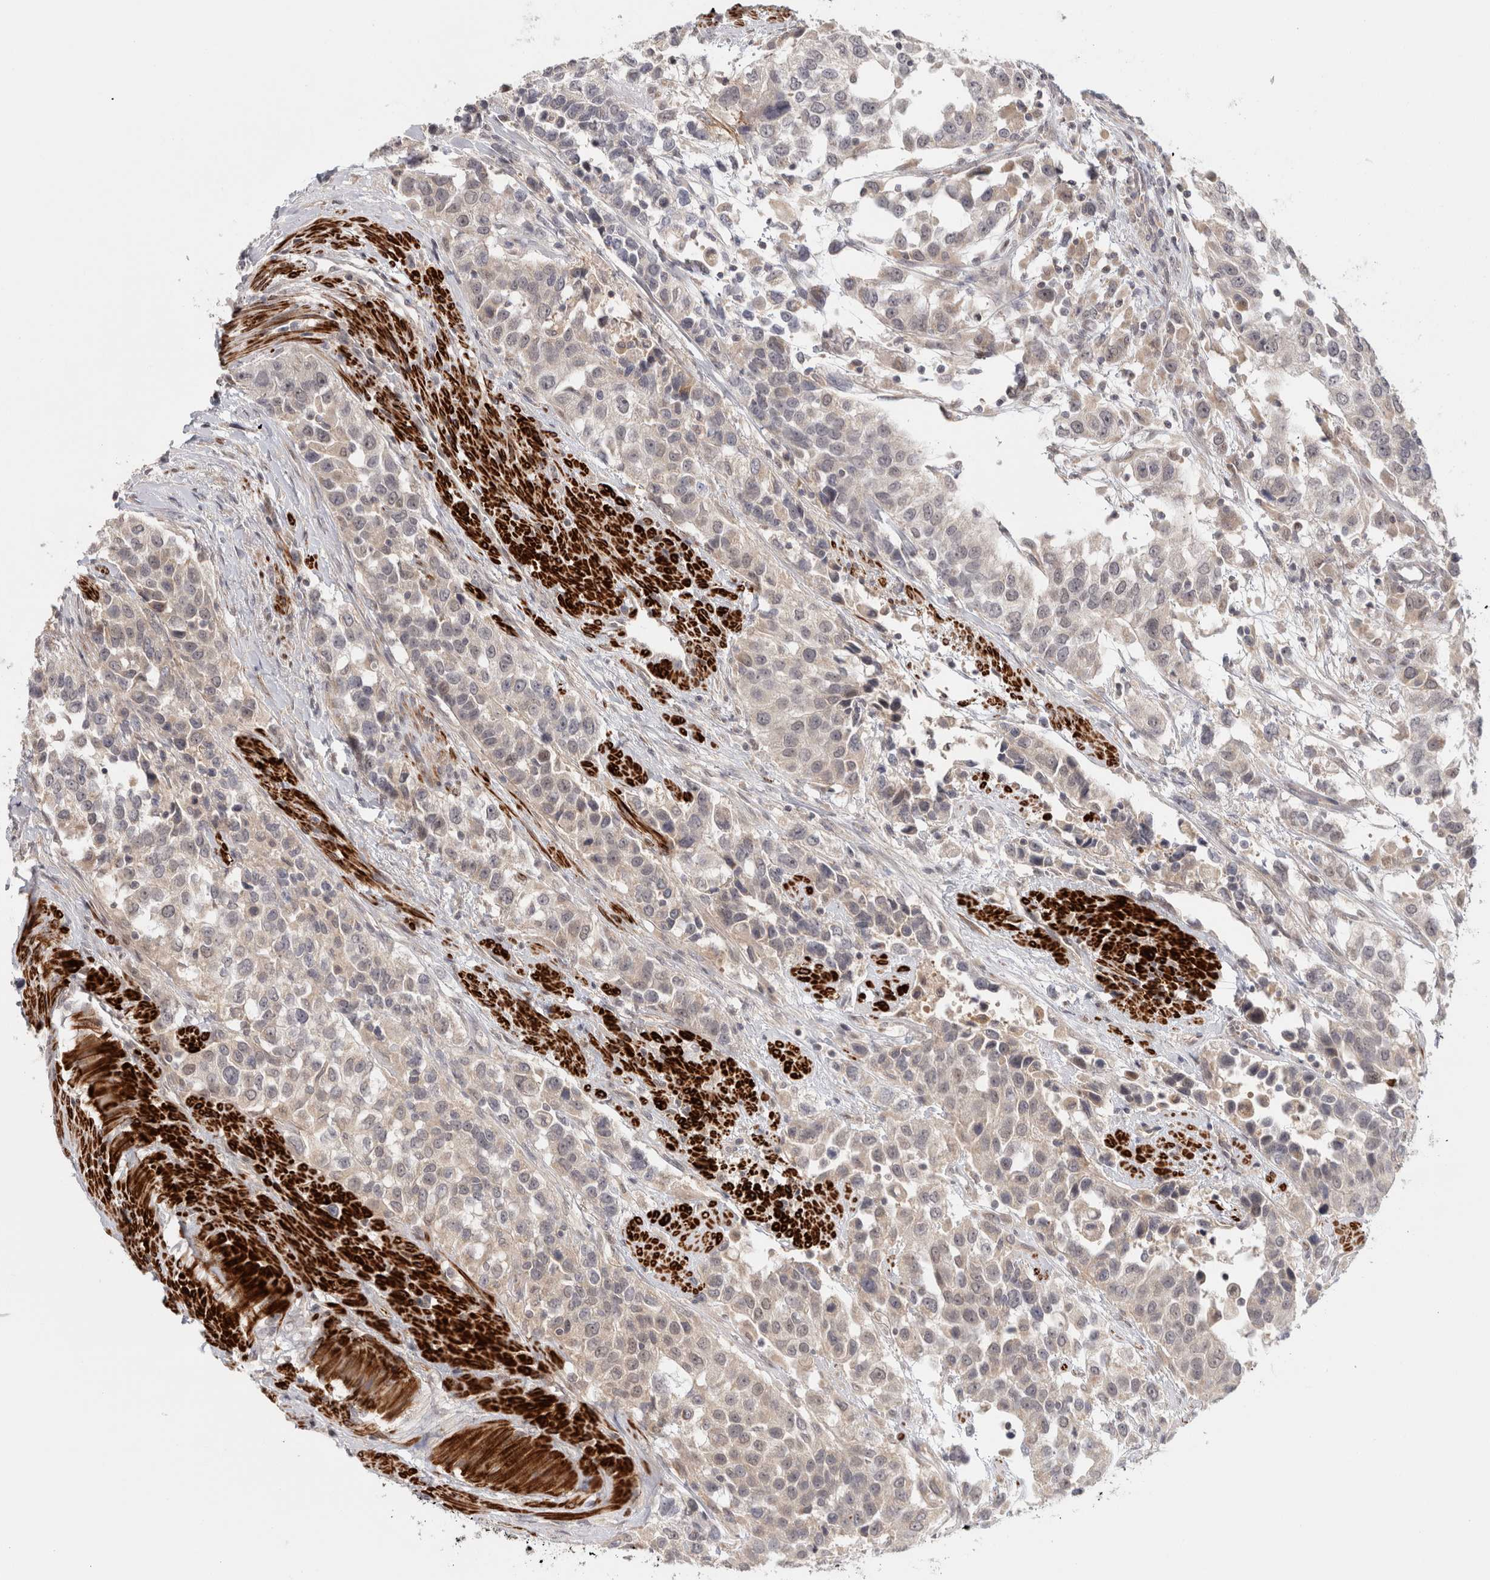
{"staining": {"intensity": "weak", "quantity": "25%-75%", "location": "cytoplasmic/membranous"}, "tissue": "urothelial cancer", "cell_type": "Tumor cells", "image_type": "cancer", "snomed": [{"axis": "morphology", "description": "Urothelial carcinoma, High grade"}, {"axis": "topography", "description": "Urinary bladder"}], "caption": "Urothelial cancer stained for a protein exhibits weak cytoplasmic/membranous positivity in tumor cells.", "gene": "ZNF318", "patient": {"sex": "female", "age": 80}}